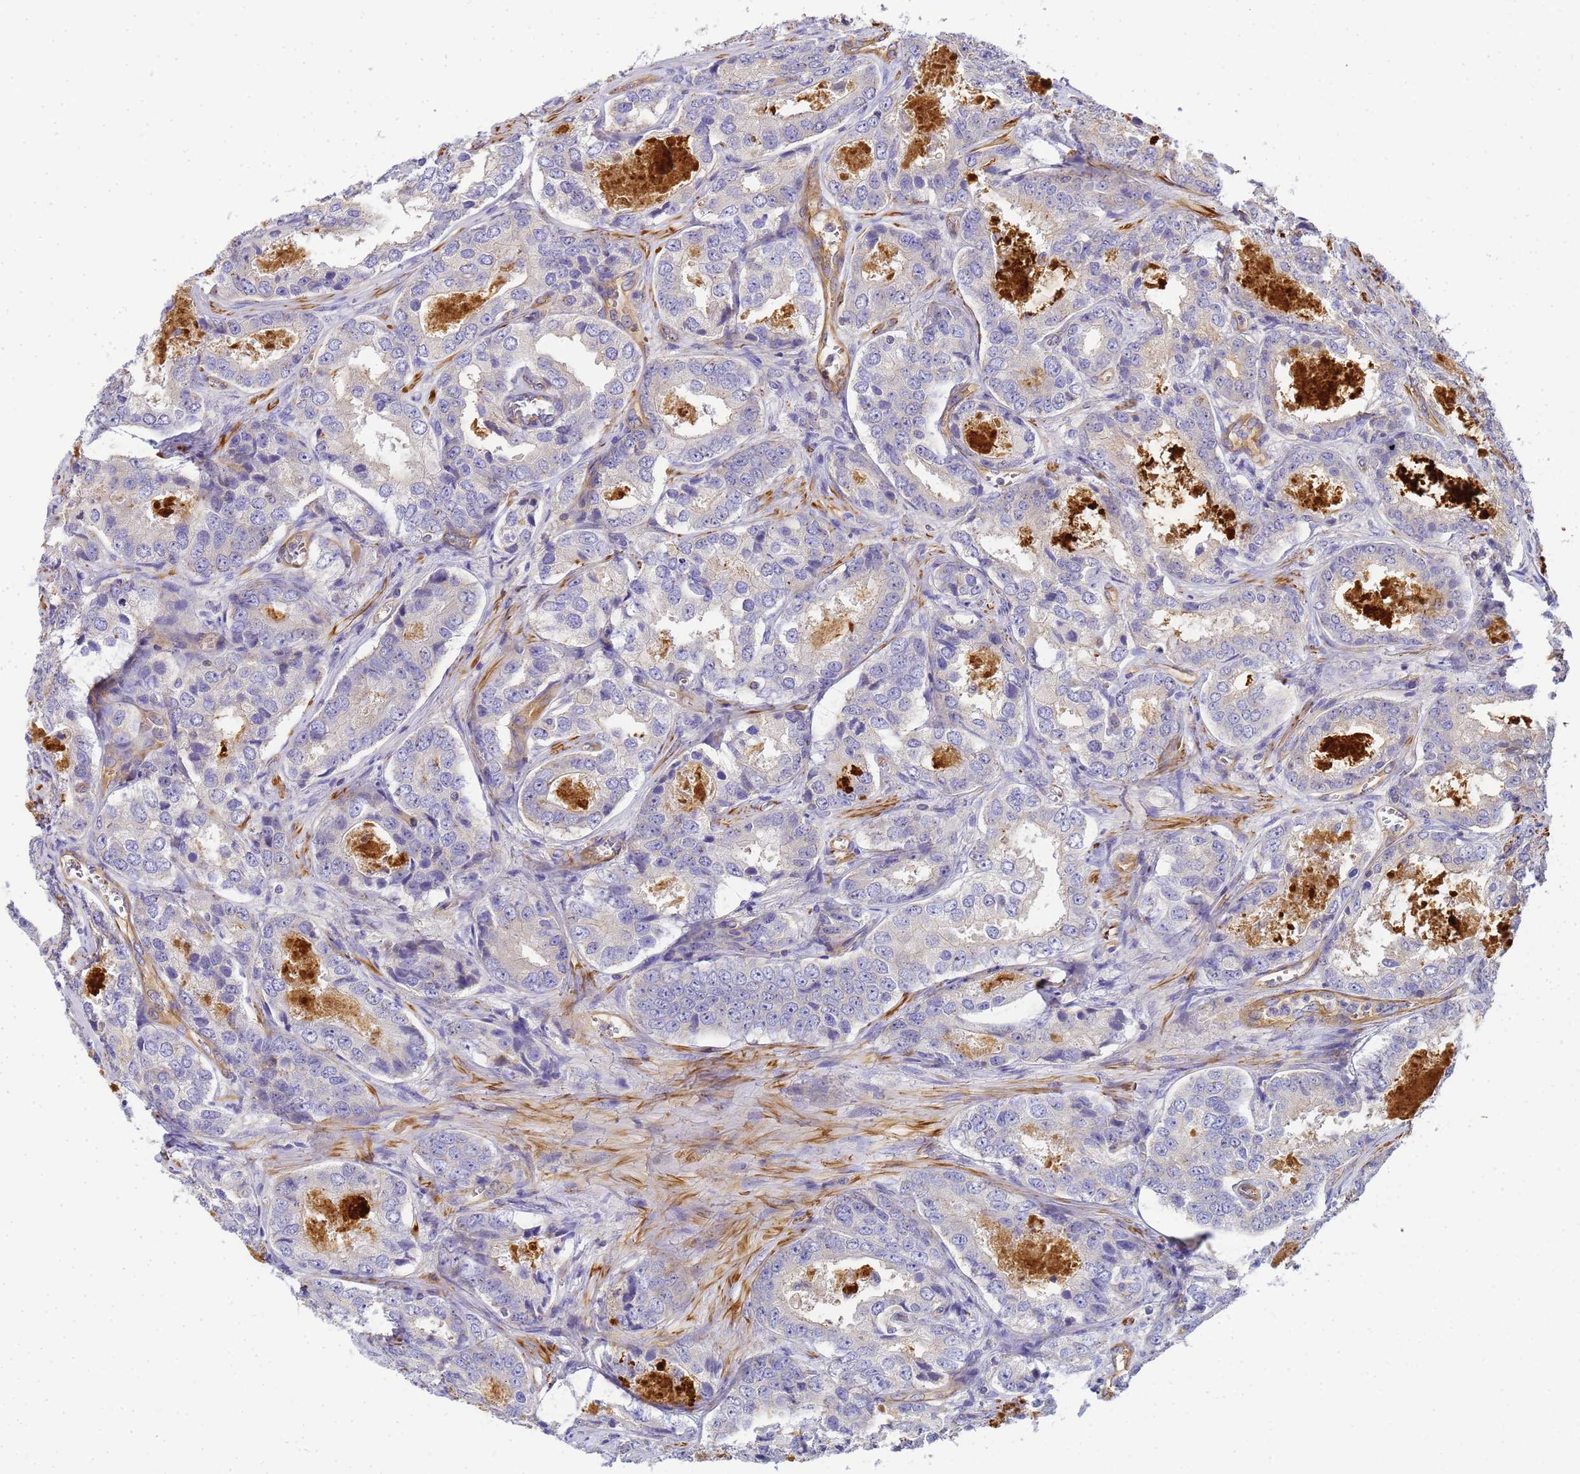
{"staining": {"intensity": "negative", "quantity": "none", "location": "none"}, "tissue": "prostate cancer", "cell_type": "Tumor cells", "image_type": "cancer", "snomed": [{"axis": "morphology", "description": "Adenocarcinoma, Low grade"}, {"axis": "topography", "description": "Prostate"}], "caption": "Histopathology image shows no significant protein expression in tumor cells of adenocarcinoma (low-grade) (prostate).", "gene": "MYL12A", "patient": {"sex": "male", "age": 68}}